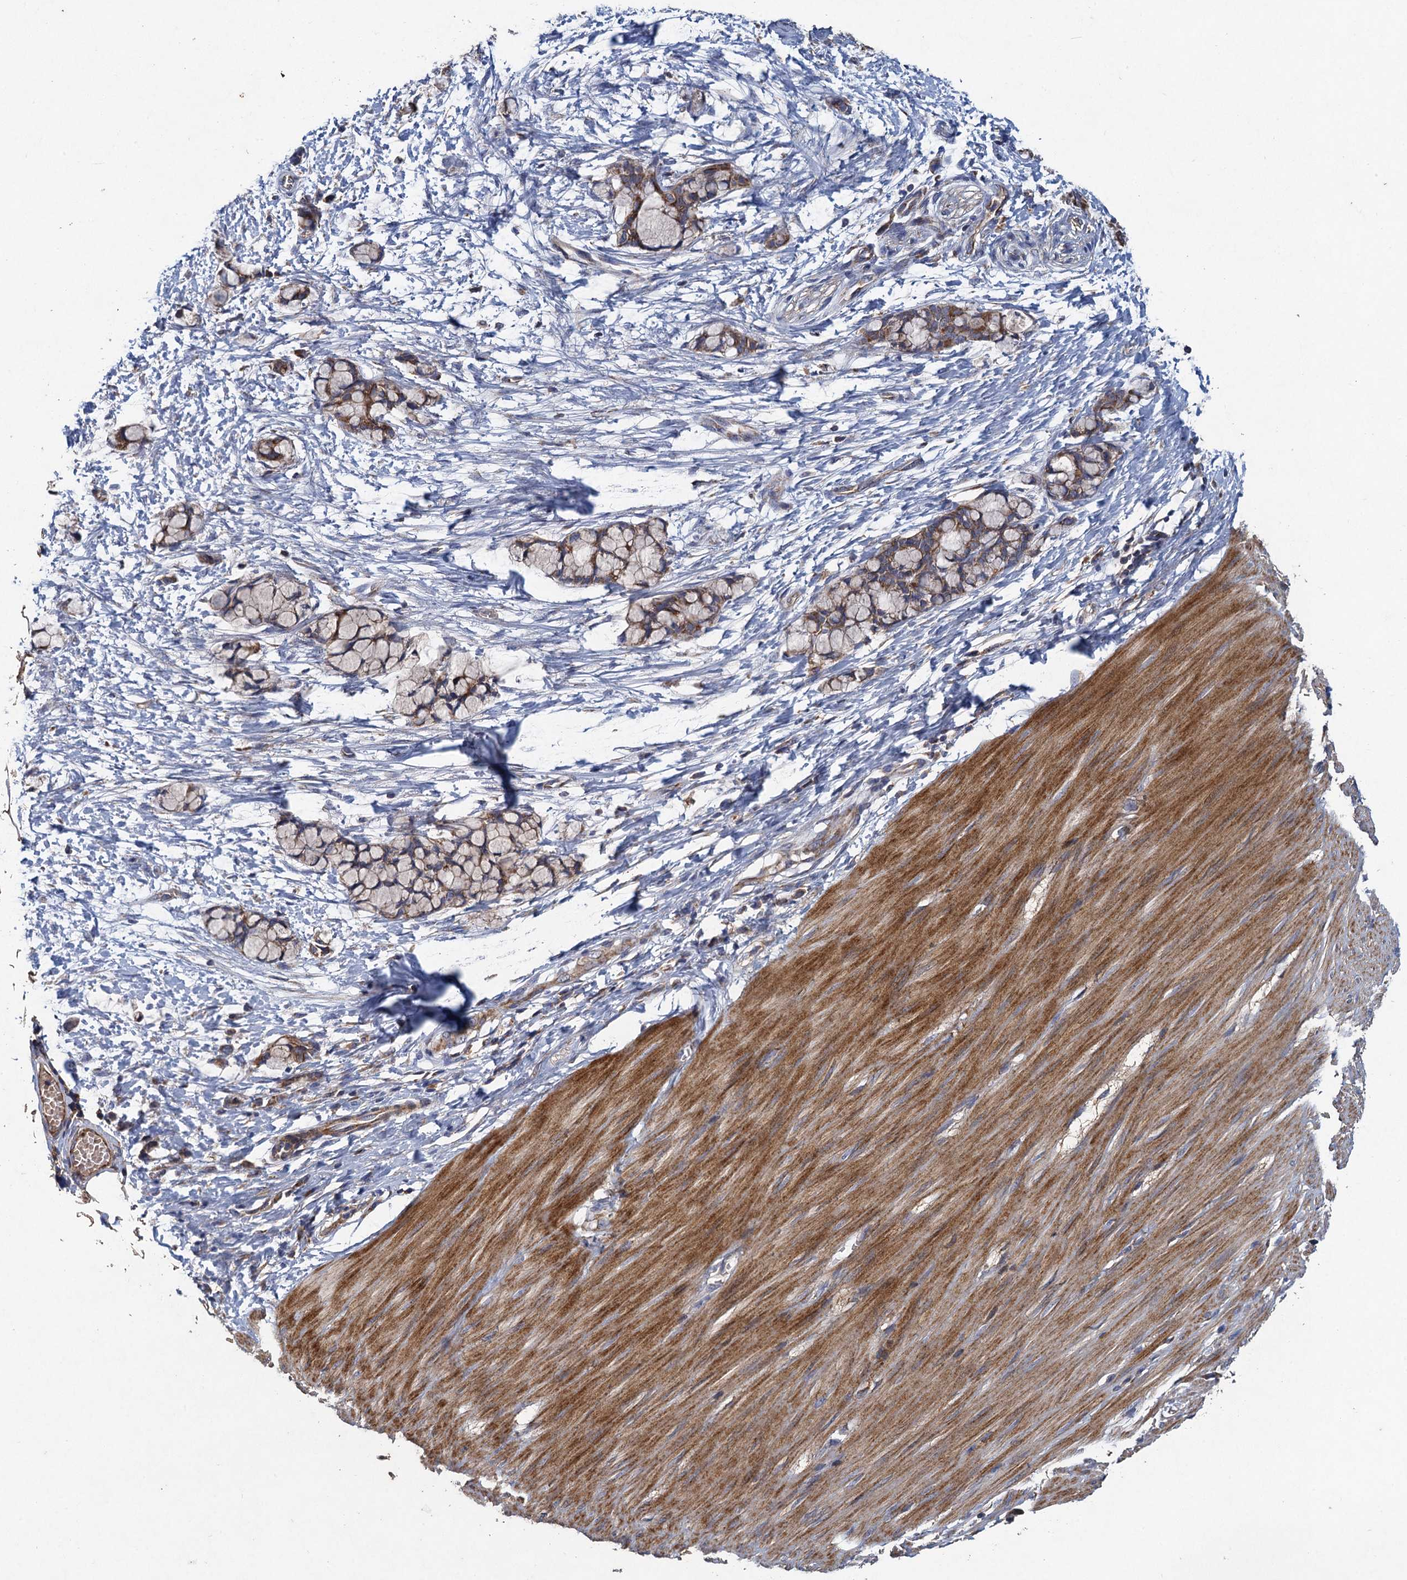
{"staining": {"intensity": "moderate", "quantity": ">75%", "location": "cytoplasmic/membranous"}, "tissue": "smooth muscle", "cell_type": "Smooth muscle cells", "image_type": "normal", "snomed": [{"axis": "morphology", "description": "Normal tissue, NOS"}, {"axis": "morphology", "description": "Adenocarcinoma, NOS"}, {"axis": "topography", "description": "Colon"}, {"axis": "topography", "description": "Peripheral nerve tissue"}], "caption": "There is medium levels of moderate cytoplasmic/membranous staining in smooth muscle cells of normal smooth muscle, as demonstrated by immunohistochemical staining (brown color).", "gene": "BCS1L", "patient": {"sex": "male", "age": 14}}